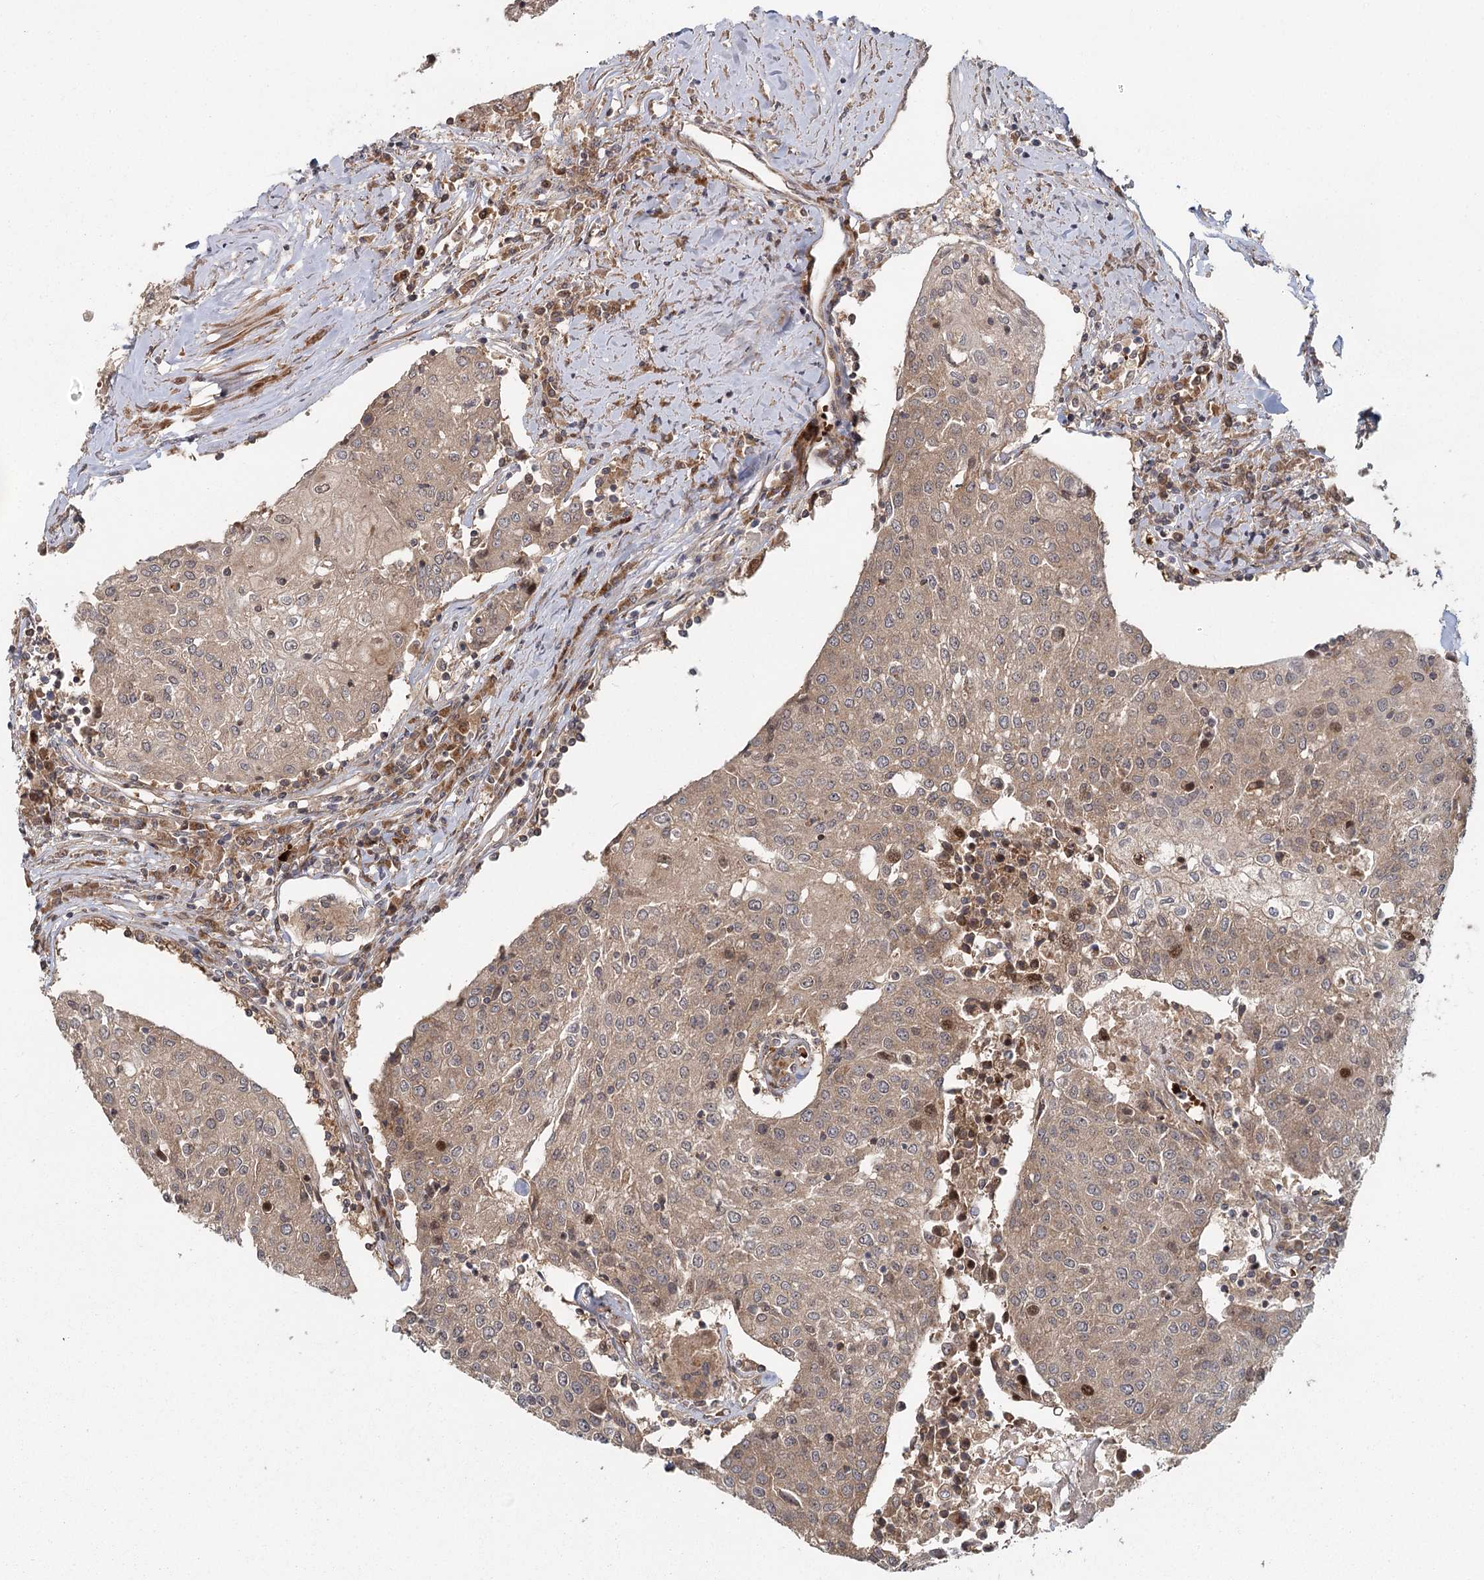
{"staining": {"intensity": "weak", "quantity": ">75%", "location": "cytoplasmic/membranous"}, "tissue": "urothelial cancer", "cell_type": "Tumor cells", "image_type": "cancer", "snomed": [{"axis": "morphology", "description": "Urothelial carcinoma, High grade"}, {"axis": "topography", "description": "Urinary bladder"}], "caption": "High-power microscopy captured an immunohistochemistry (IHC) histopathology image of urothelial cancer, revealing weak cytoplasmic/membranous positivity in approximately >75% of tumor cells.", "gene": "RAPGEF6", "patient": {"sex": "female", "age": 85}}